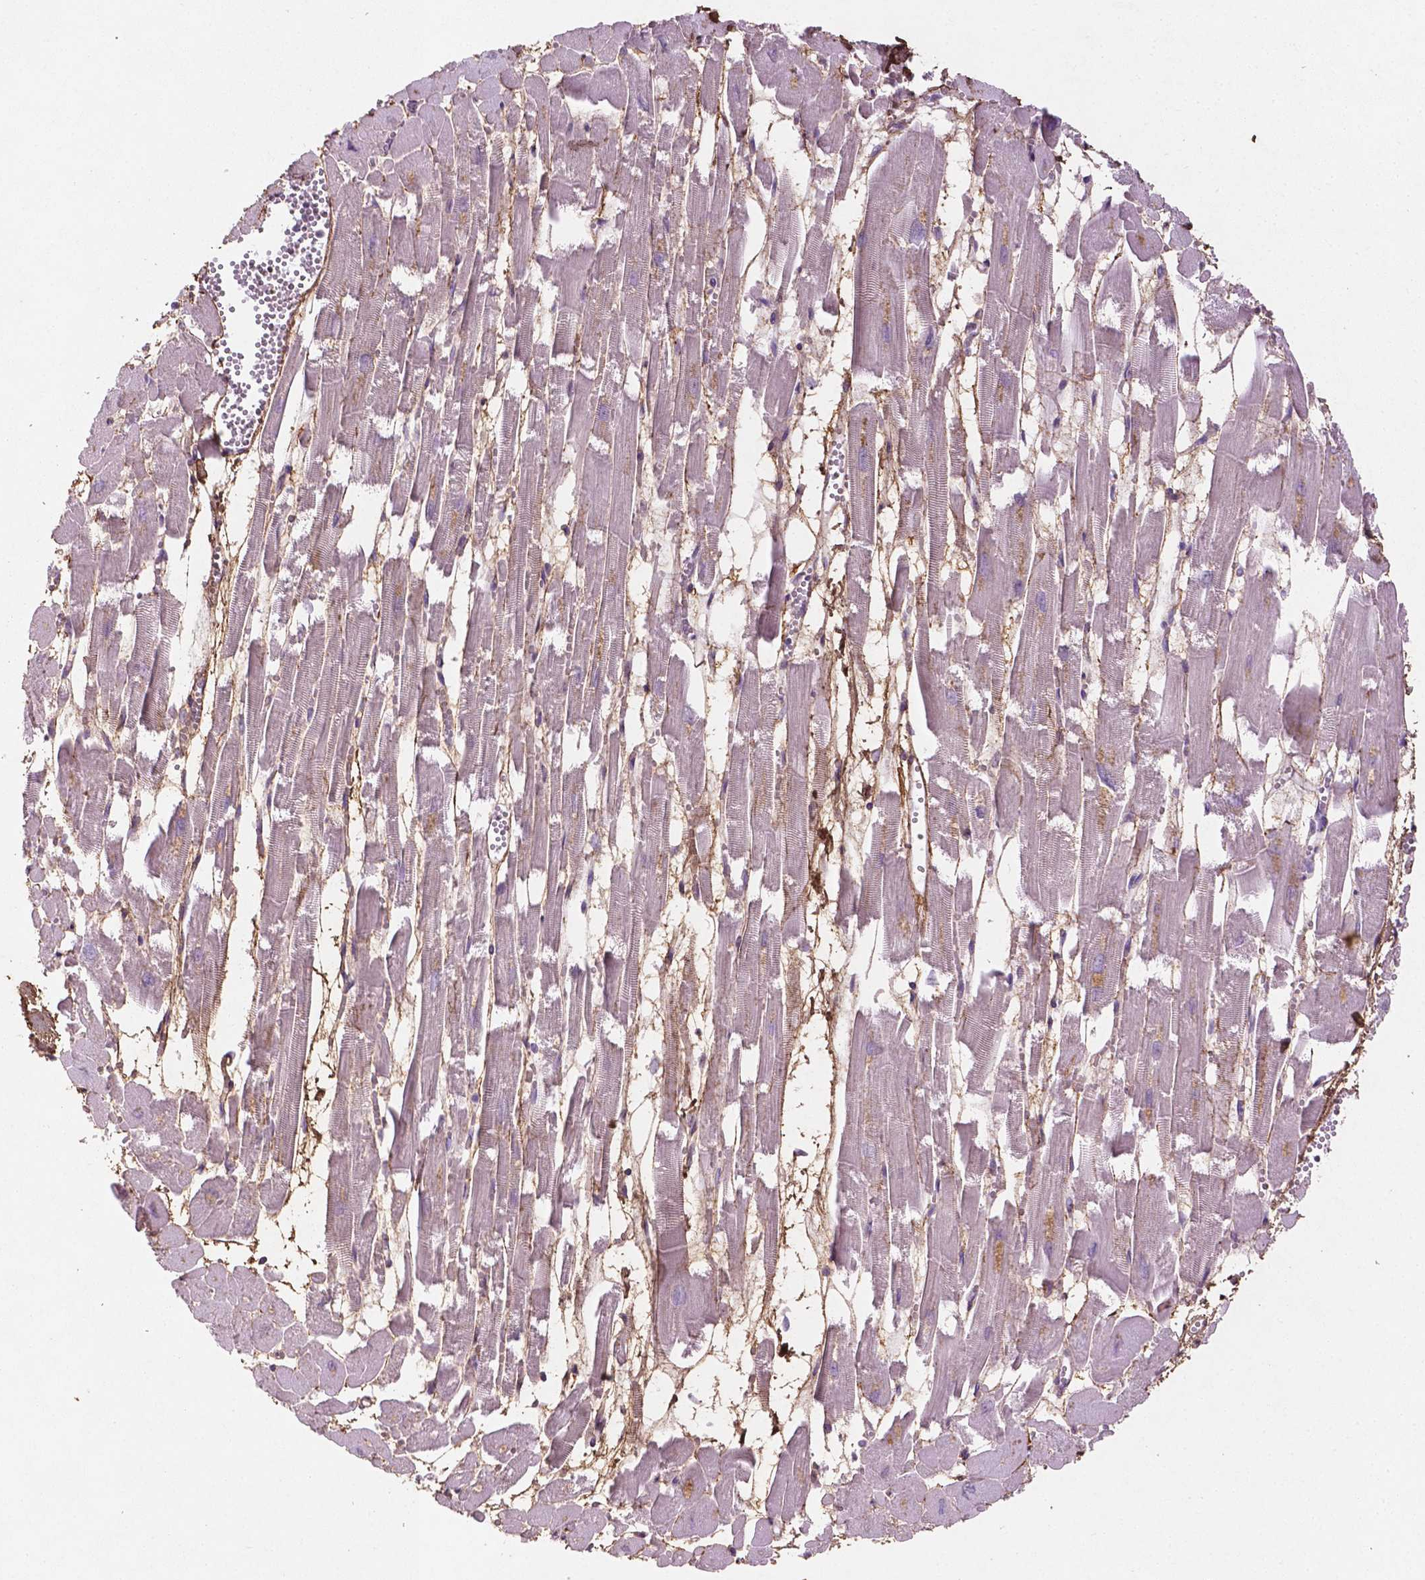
{"staining": {"intensity": "negative", "quantity": "none", "location": "none"}, "tissue": "heart muscle", "cell_type": "Cardiomyocytes", "image_type": "normal", "snomed": [{"axis": "morphology", "description": "Normal tissue, NOS"}, {"axis": "topography", "description": "Heart"}], "caption": "This is an IHC image of unremarkable human heart muscle. There is no staining in cardiomyocytes.", "gene": "DLG2", "patient": {"sex": "female", "age": 52}}